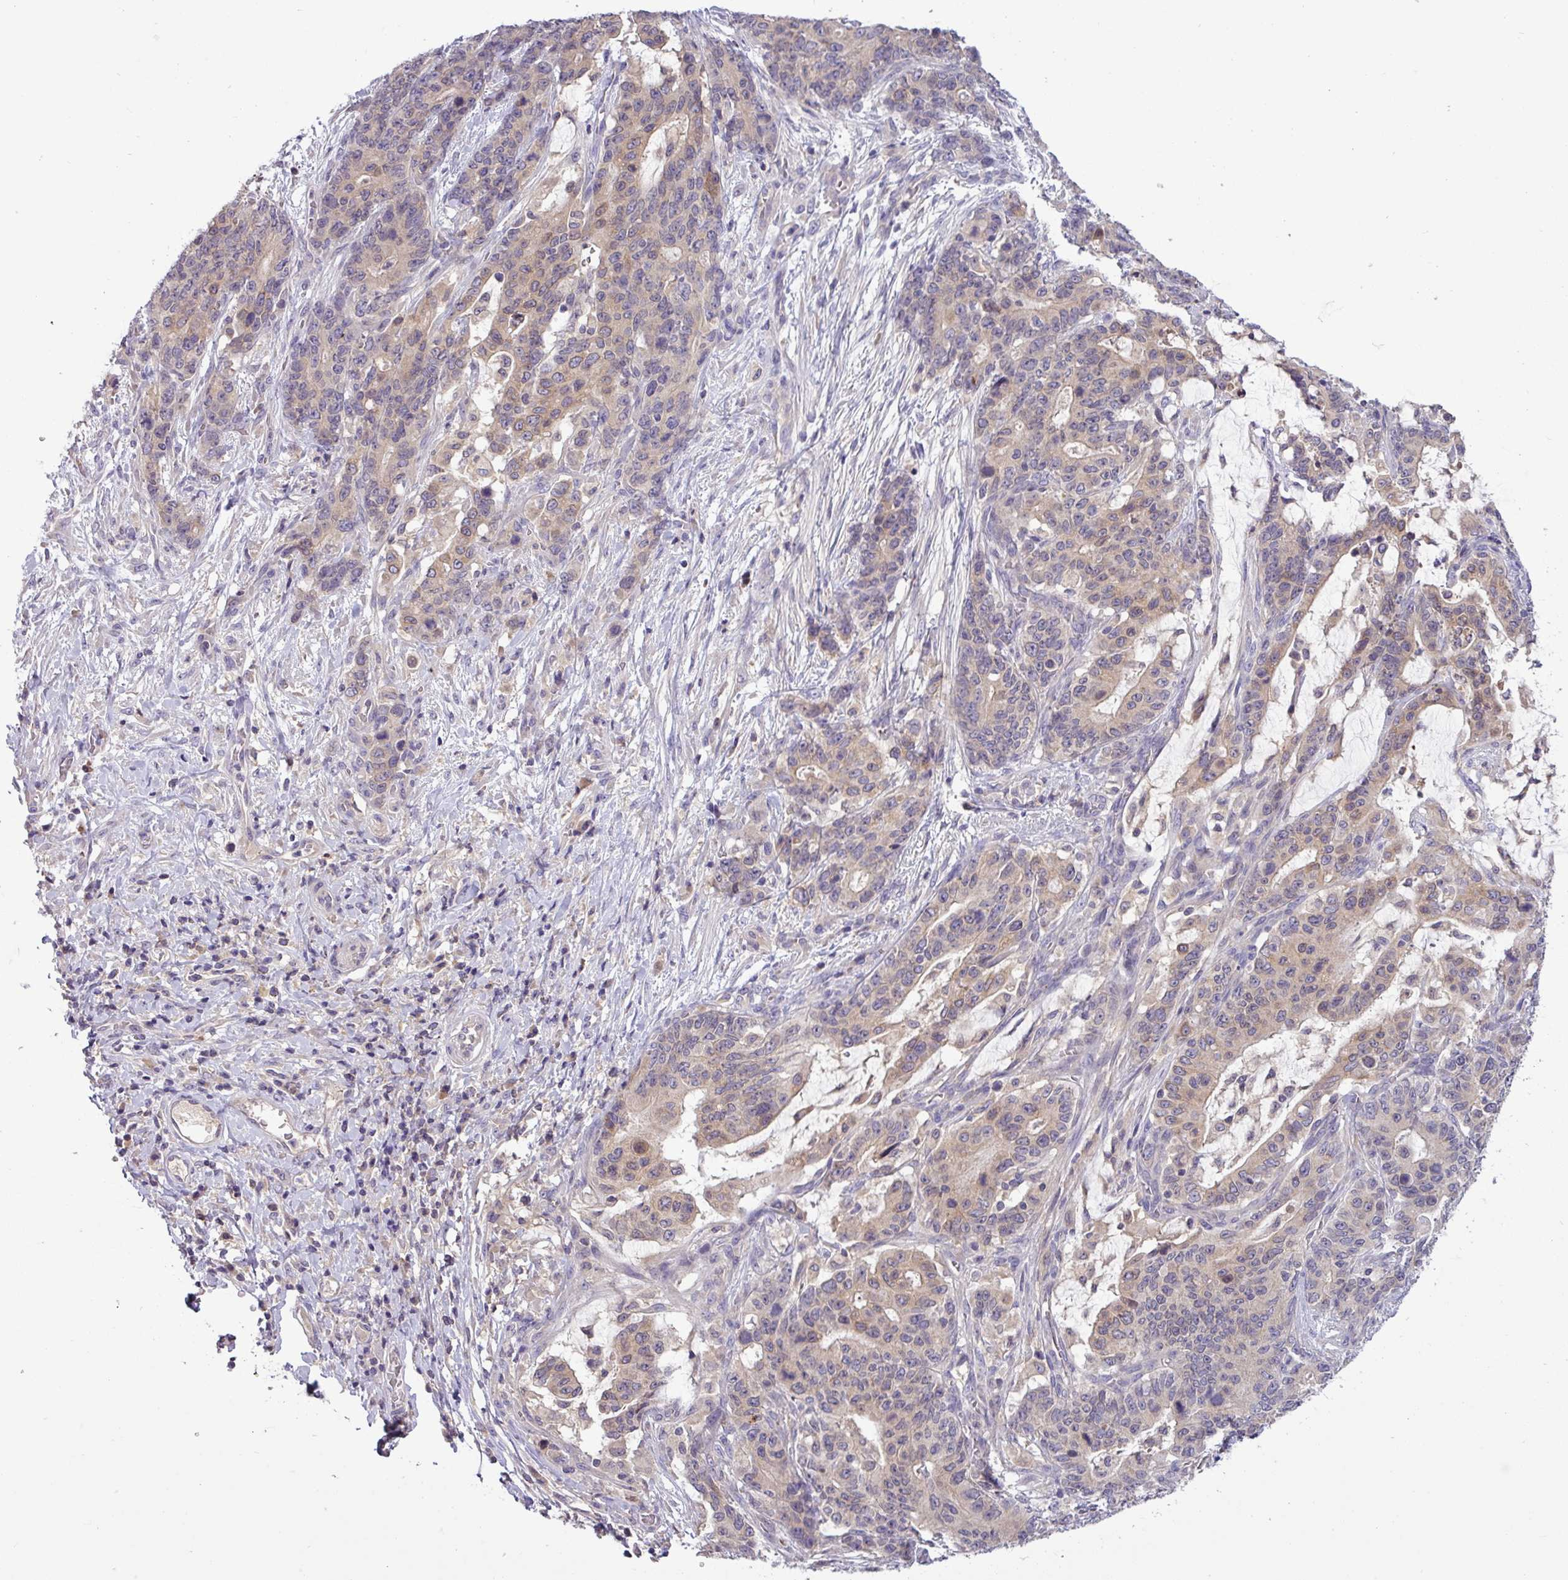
{"staining": {"intensity": "weak", "quantity": "25%-75%", "location": "cytoplasmic/membranous"}, "tissue": "stomach cancer", "cell_type": "Tumor cells", "image_type": "cancer", "snomed": [{"axis": "morphology", "description": "Normal tissue, NOS"}, {"axis": "morphology", "description": "Adenocarcinoma, NOS"}, {"axis": "topography", "description": "Stomach"}], "caption": "Protein expression analysis of adenocarcinoma (stomach) exhibits weak cytoplasmic/membranous positivity in about 25%-75% of tumor cells.", "gene": "TMEM62", "patient": {"sex": "female", "age": 64}}